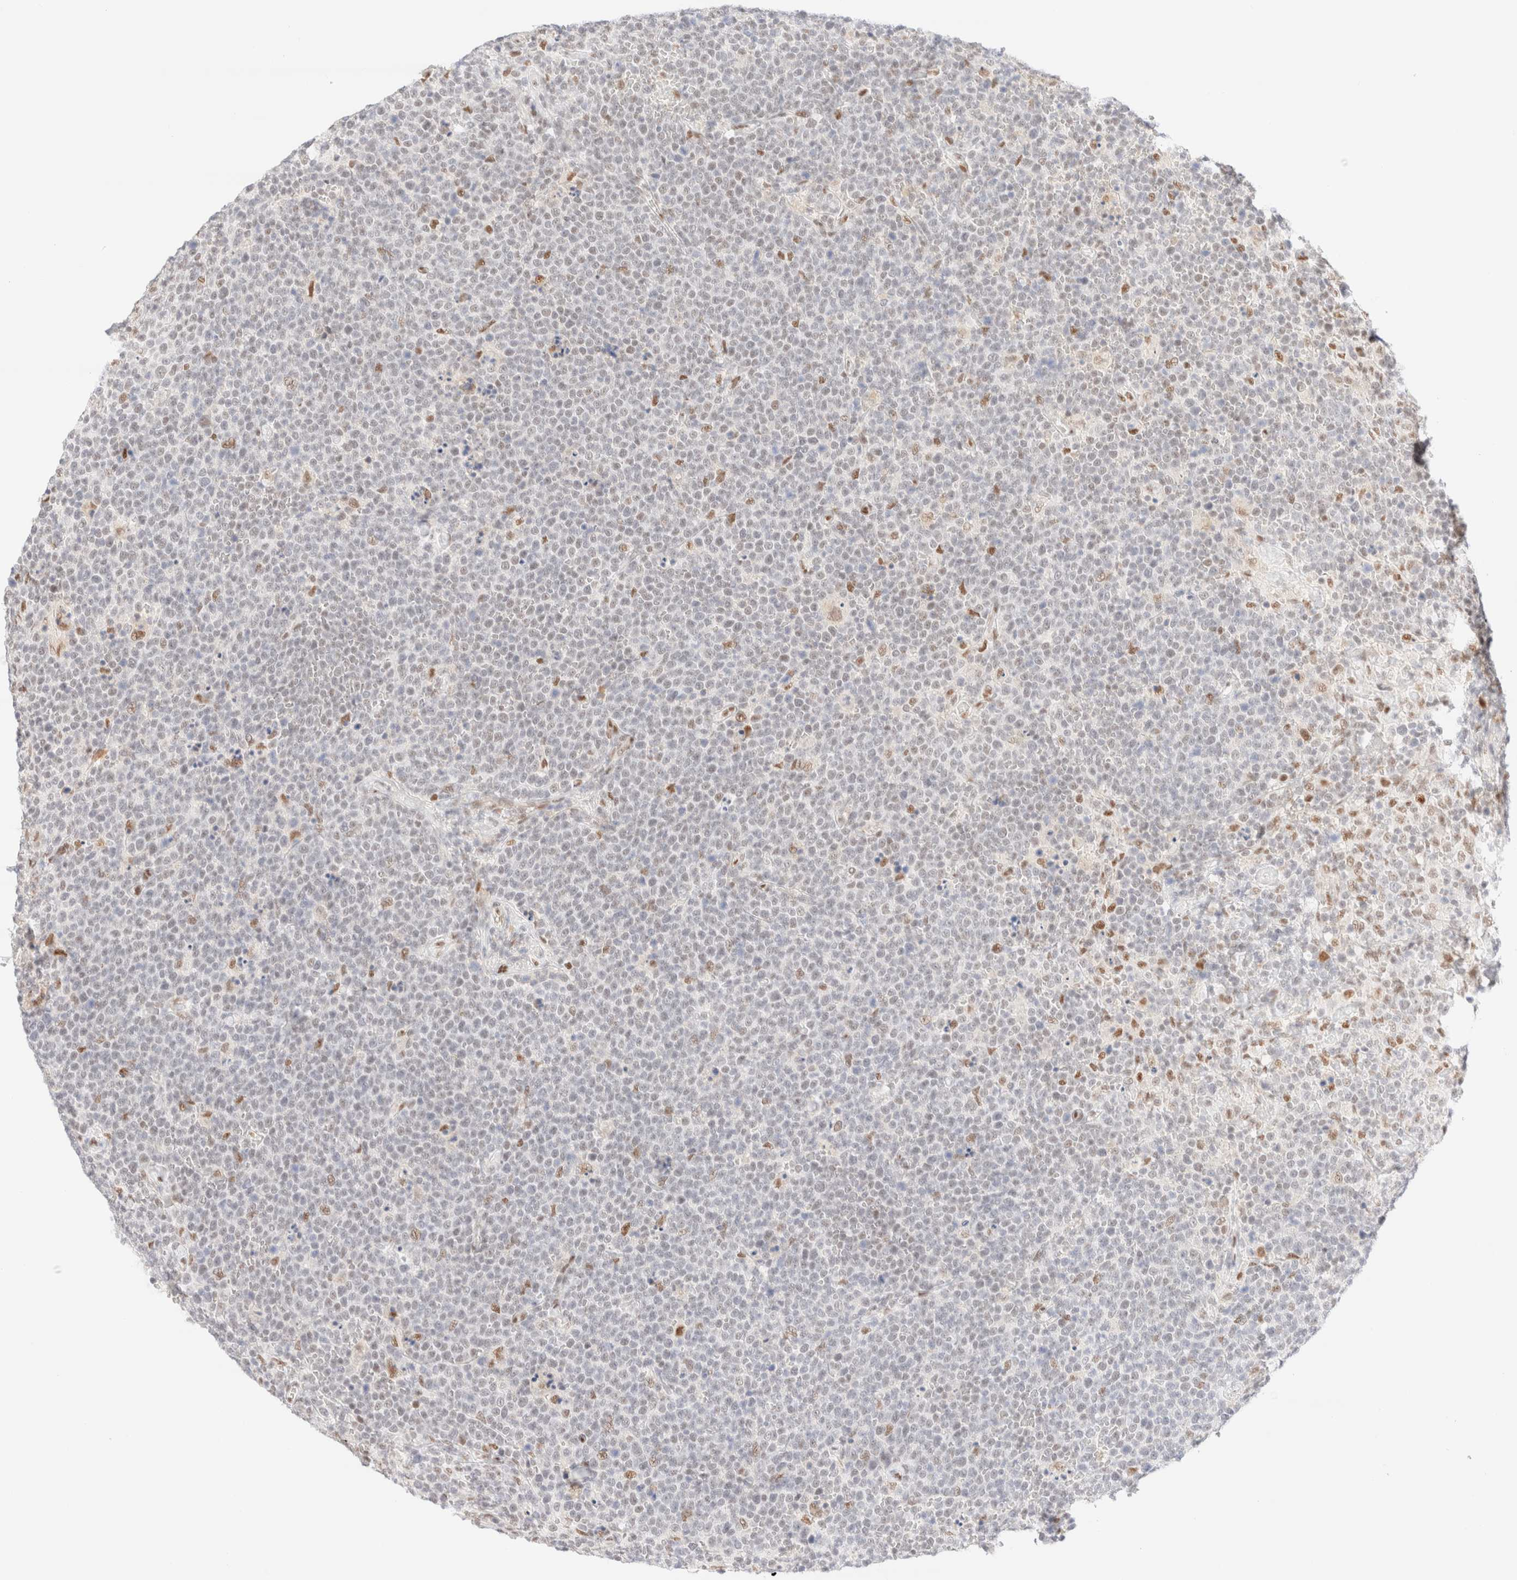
{"staining": {"intensity": "moderate", "quantity": "<25%", "location": "nuclear"}, "tissue": "lymphoma", "cell_type": "Tumor cells", "image_type": "cancer", "snomed": [{"axis": "morphology", "description": "Malignant lymphoma, non-Hodgkin's type, High grade"}, {"axis": "topography", "description": "Lymph node"}], "caption": "The histopathology image demonstrates a brown stain indicating the presence of a protein in the nuclear of tumor cells in lymphoma.", "gene": "CIC", "patient": {"sex": "male", "age": 61}}